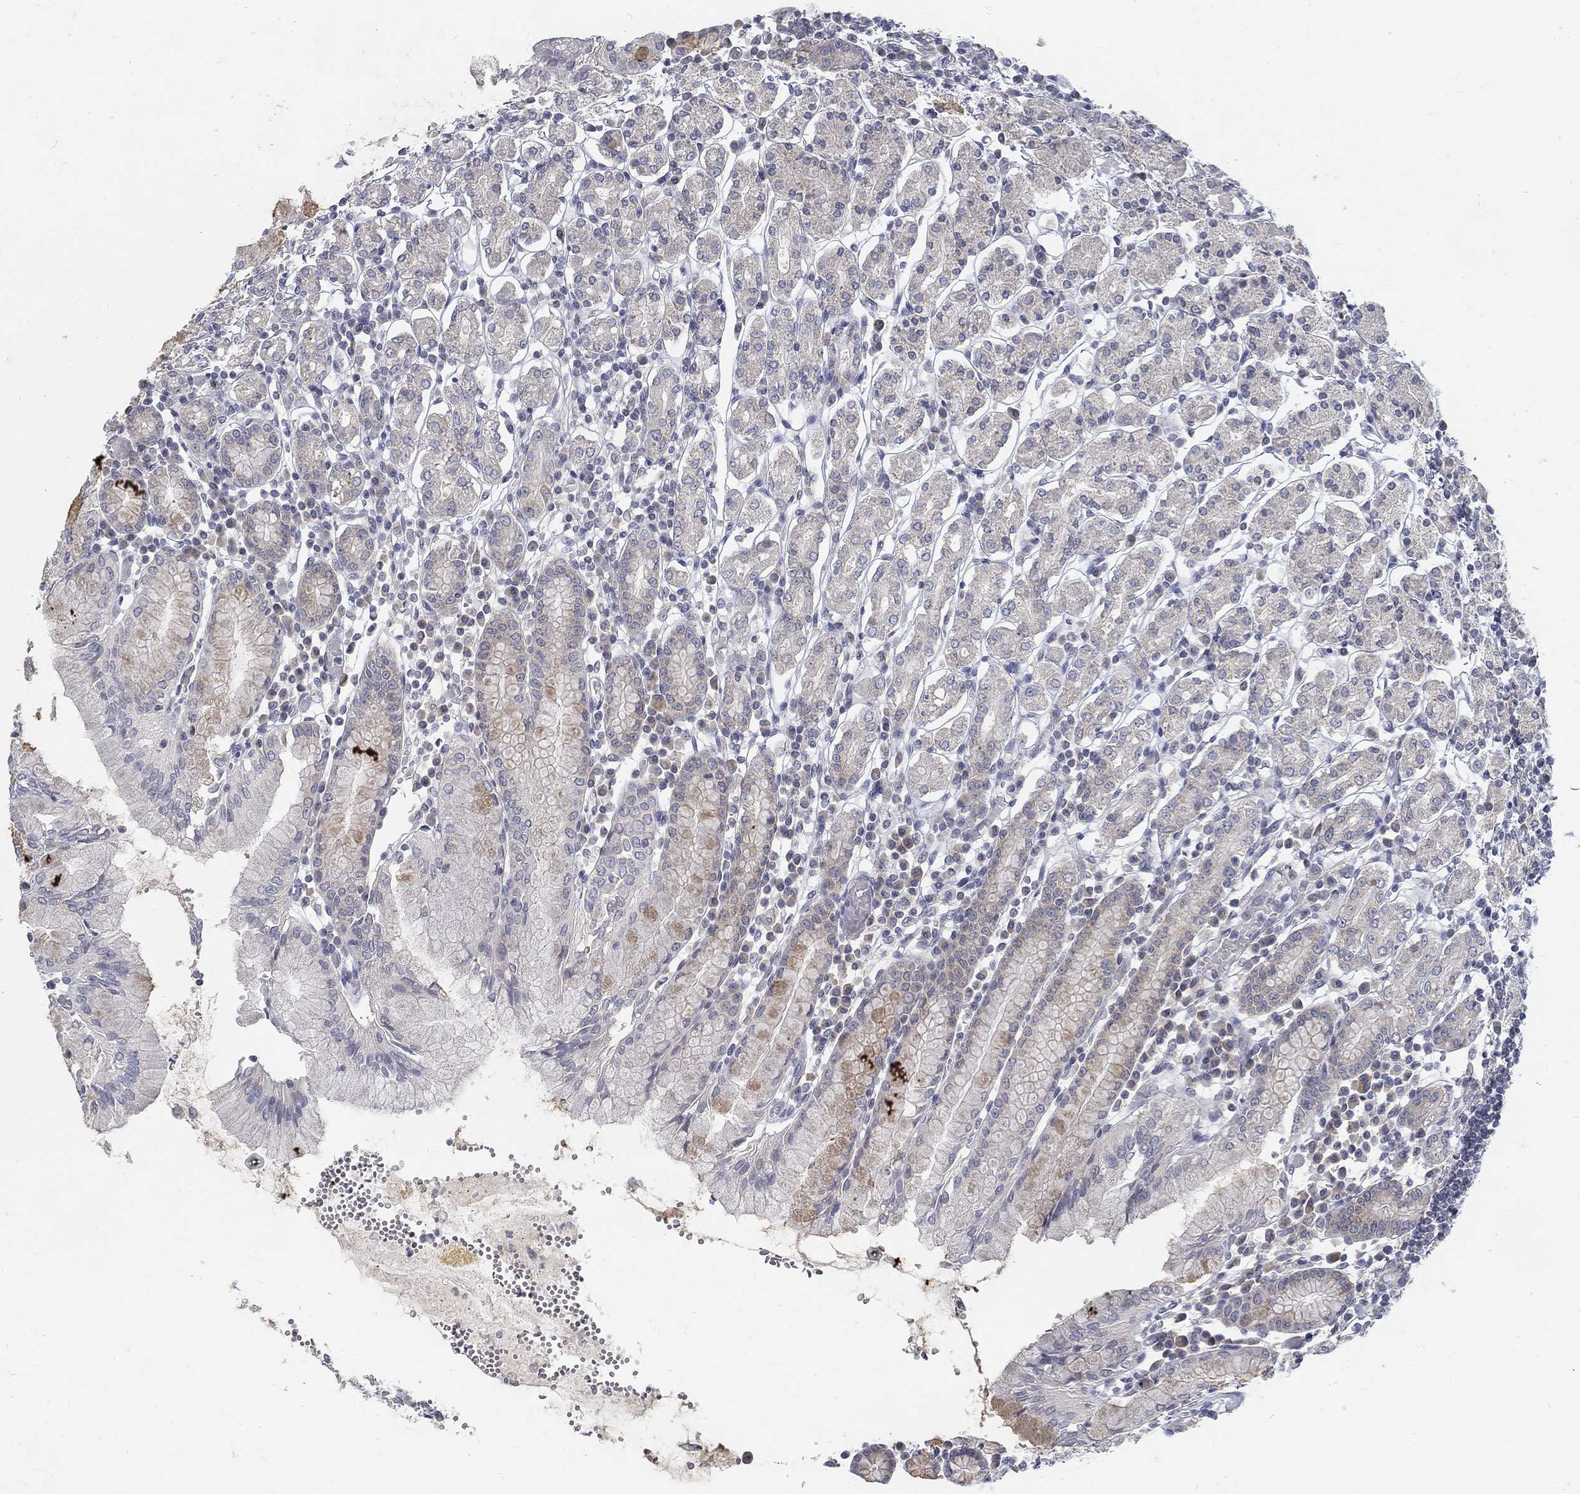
{"staining": {"intensity": "weak", "quantity": "<25%", "location": "cytoplasmic/membranous"}, "tissue": "stomach", "cell_type": "Glandular cells", "image_type": "normal", "snomed": [{"axis": "morphology", "description": "Normal tissue, NOS"}, {"axis": "topography", "description": "Stomach, upper"}, {"axis": "topography", "description": "Stomach"}], "caption": "Stomach was stained to show a protein in brown. There is no significant staining in glandular cells.", "gene": "ATP1A3", "patient": {"sex": "male", "age": 62}}